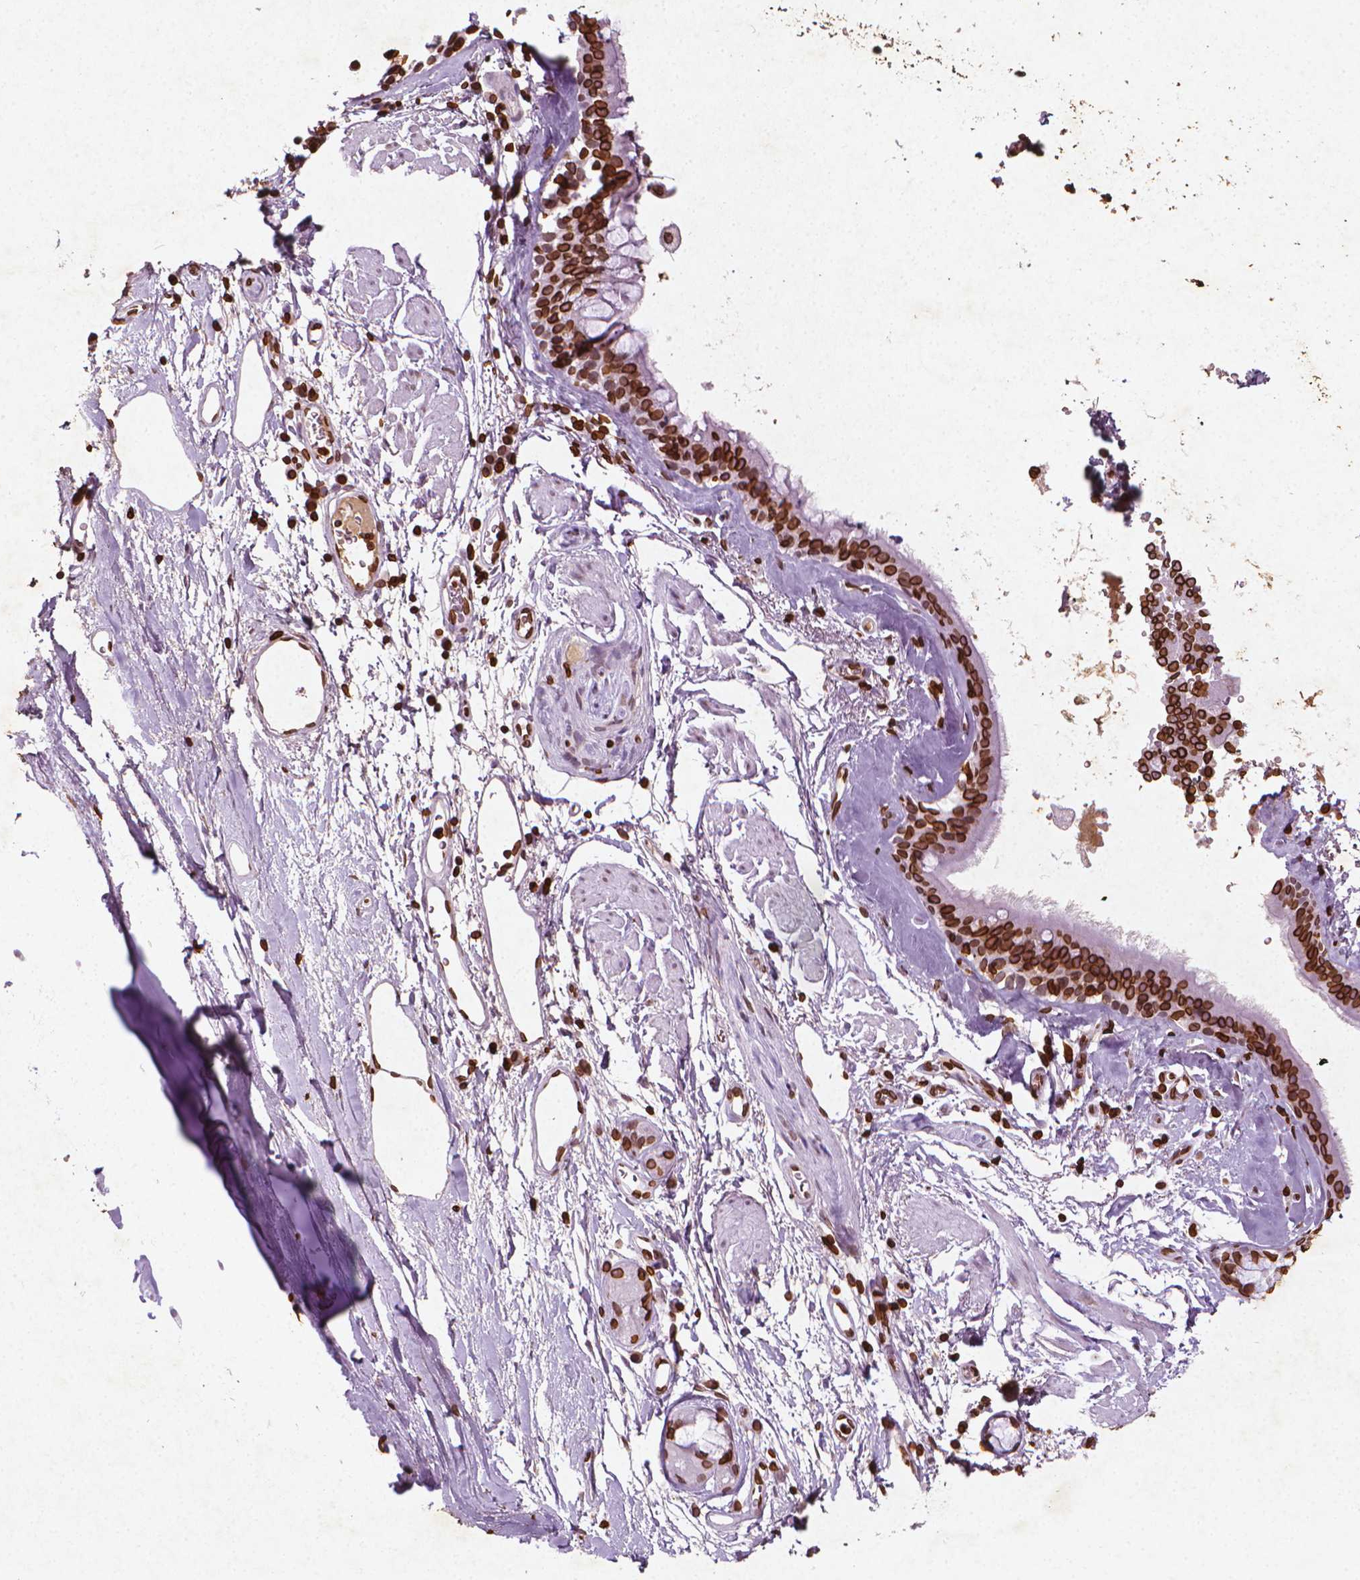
{"staining": {"intensity": "strong", "quantity": ">75%", "location": "cytoplasmic/membranous,nuclear"}, "tissue": "bronchus", "cell_type": "Respiratory epithelial cells", "image_type": "normal", "snomed": [{"axis": "morphology", "description": "Normal tissue, NOS"}, {"axis": "topography", "description": "Cartilage tissue"}, {"axis": "topography", "description": "Bronchus"}], "caption": "Bronchus stained for a protein reveals strong cytoplasmic/membranous,nuclear positivity in respiratory epithelial cells. (Stains: DAB in brown, nuclei in blue, Microscopy: brightfield microscopy at high magnification).", "gene": "LMNB1", "patient": {"sex": "male", "age": 58}}